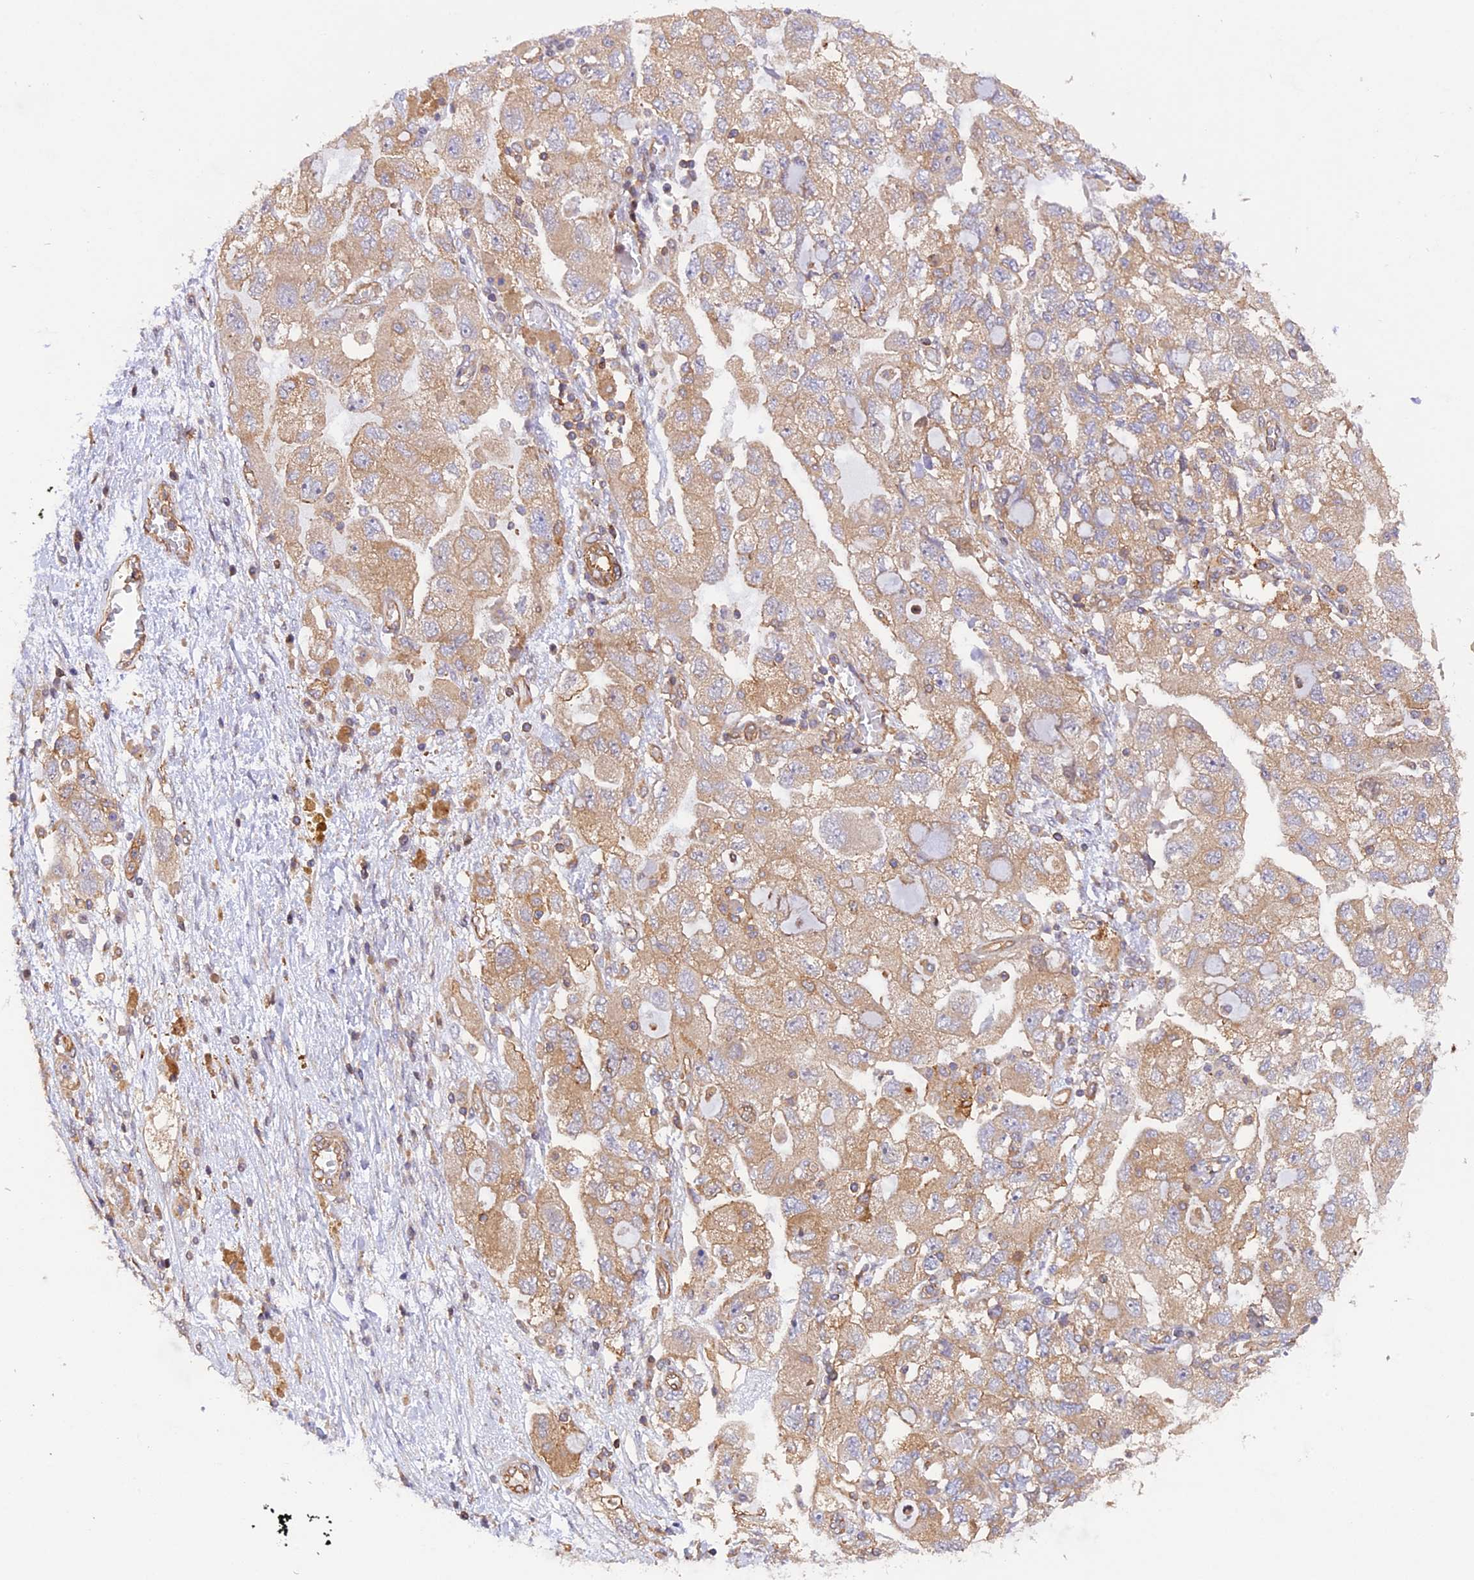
{"staining": {"intensity": "weak", "quantity": ">75%", "location": "cytoplasmic/membranous"}, "tissue": "ovarian cancer", "cell_type": "Tumor cells", "image_type": "cancer", "snomed": [{"axis": "morphology", "description": "Carcinoma, NOS"}, {"axis": "morphology", "description": "Cystadenocarcinoma, serous, NOS"}, {"axis": "topography", "description": "Ovary"}], "caption": "Weak cytoplasmic/membranous protein staining is identified in approximately >75% of tumor cells in ovarian cancer (serous cystadenocarcinoma).", "gene": "C5orf22", "patient": {"sex": "female", "age": 69}}